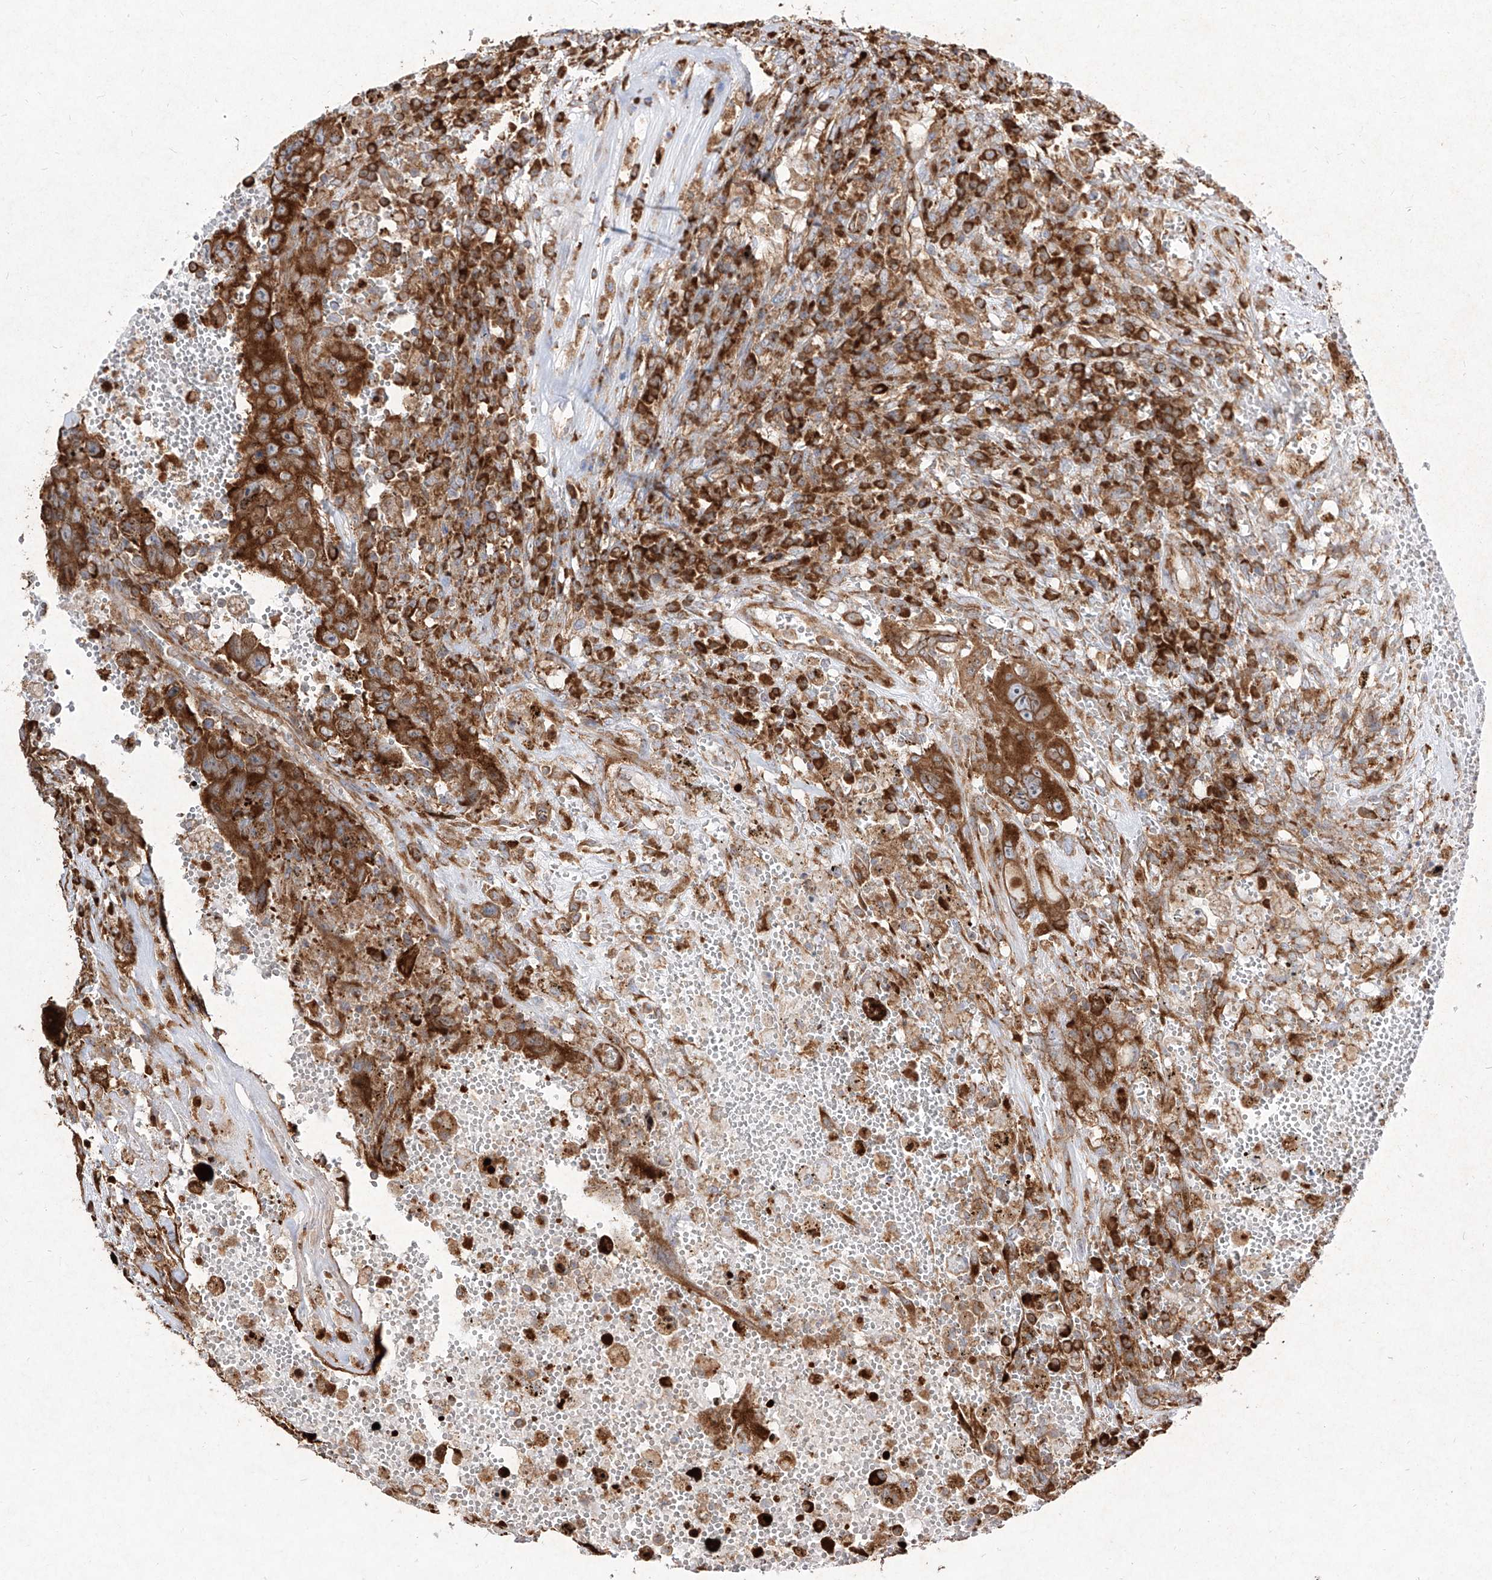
{"staining": {"intensity": "strong", "quantity": ">75%", "location": "cytoplasmic/membranous"}, "tissue": "testis cancer", "cell_type": "Tumor cells", "image_type": "cancer", "snomed": [{"axis": "morphology", "description": "Carcinoma, Embryonal, NOS"}, {"axis": "topography", "description": "Testis"}], "caption": "IHC (DAB) staining of testis cancer (embryonal carcinoma) displays strong cytoplasmic/membranous protein staining in approximately >75% of tumor cells.", "gene": "RPS25", "patient": {"sex": "male", "age": 26}}